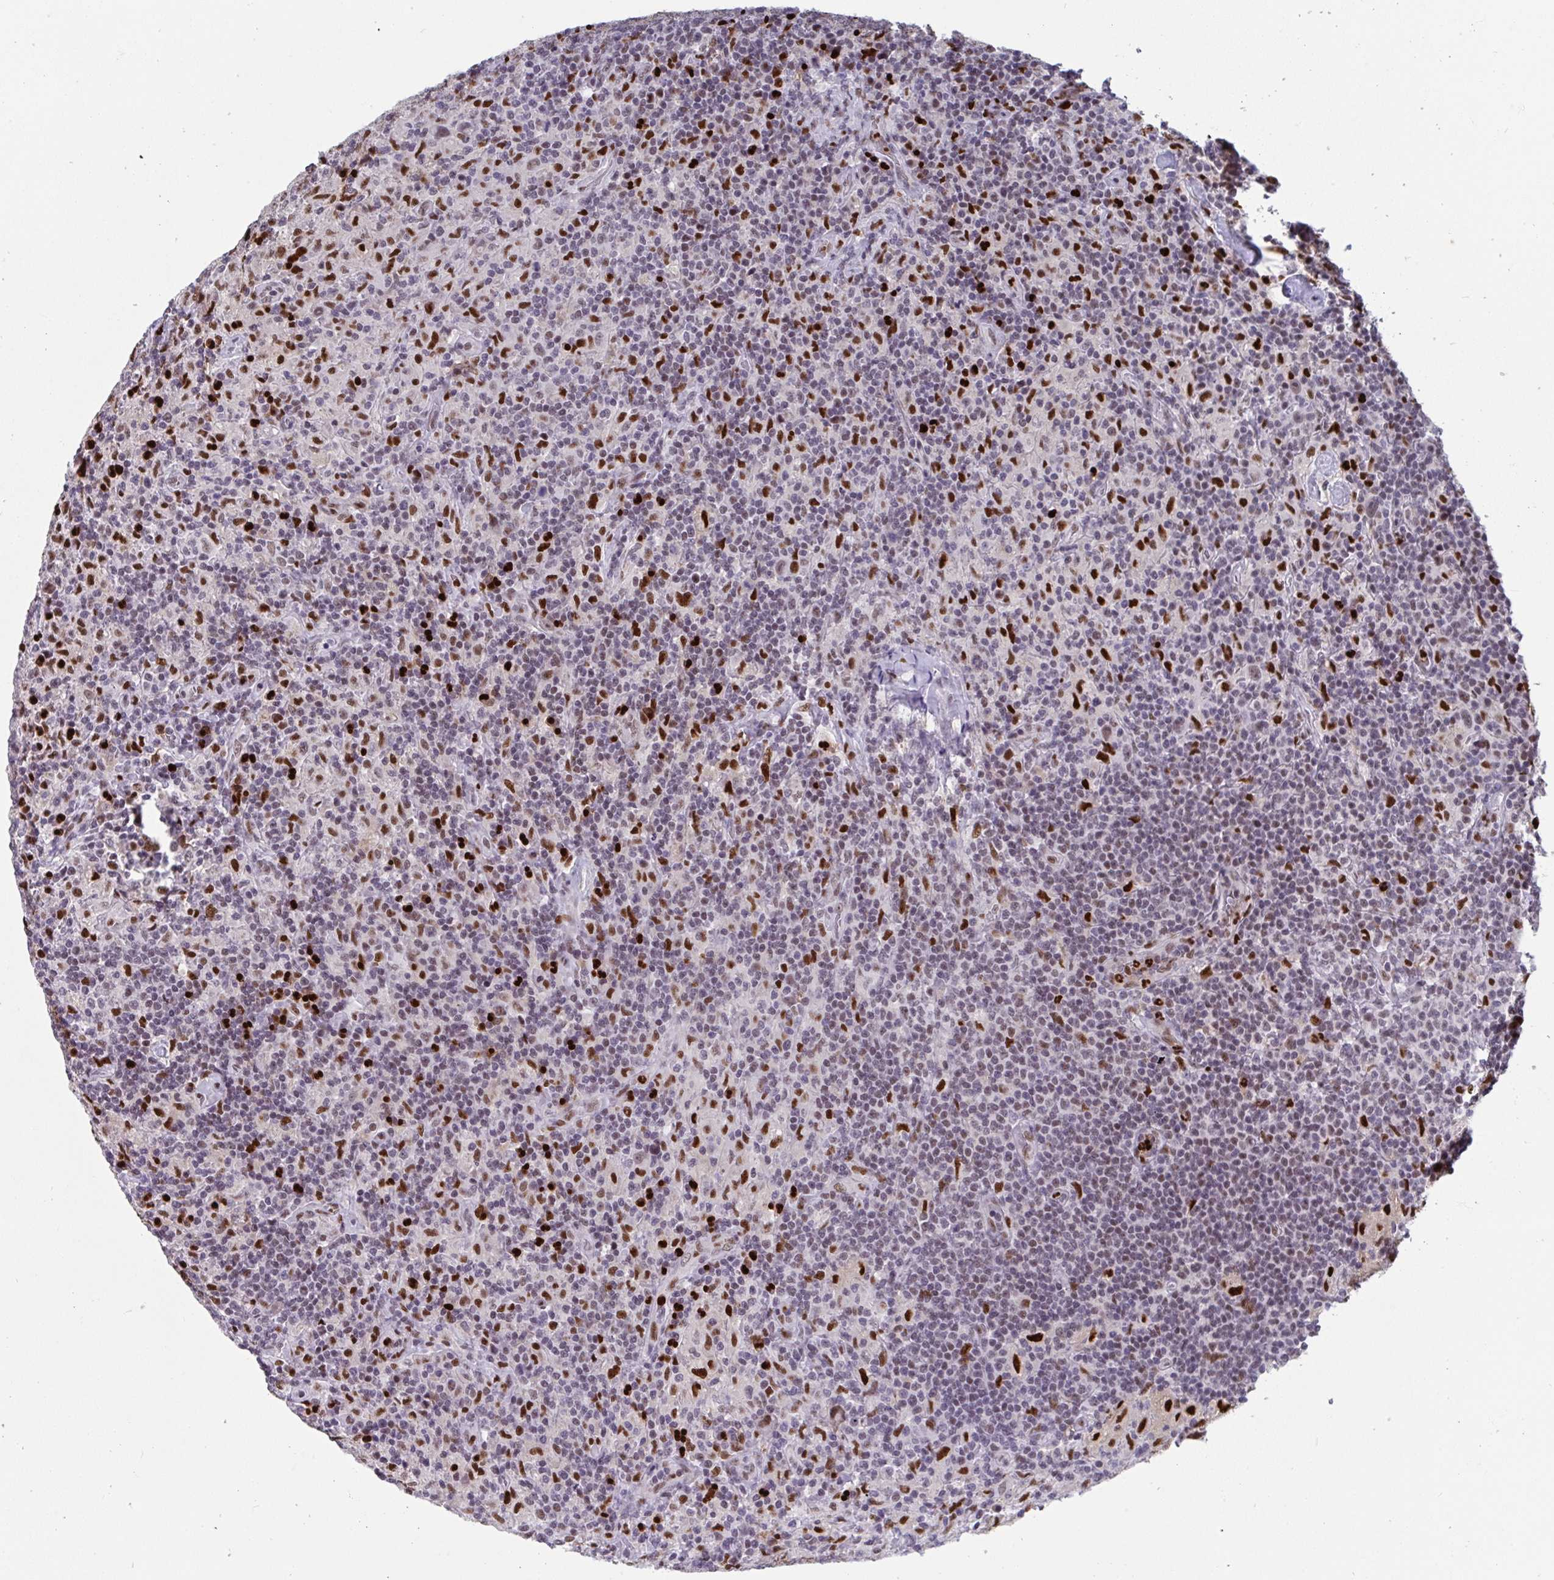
{"staining": {"intensity": "weak", "quantity": "<25%", "location": "nuclear"}, "tissue": "lymphoma", "cell_type": "Tumor cells", "image_type": "cancer", "snomed": [{"axis": "morphology", "description": "Hodgkin's disease, NOS"}, {"axis": "topography", "description": "Lymph node"}], "caption": "DAB (3,3'-diaminobenzidine) immunohistochemical staining of human Hodgkin's disease reveals no significant expression in tumor cells. Nuclei are stained in blue.", "gene": "JDP2", "patient": {"sex": "male", "age": 70}}